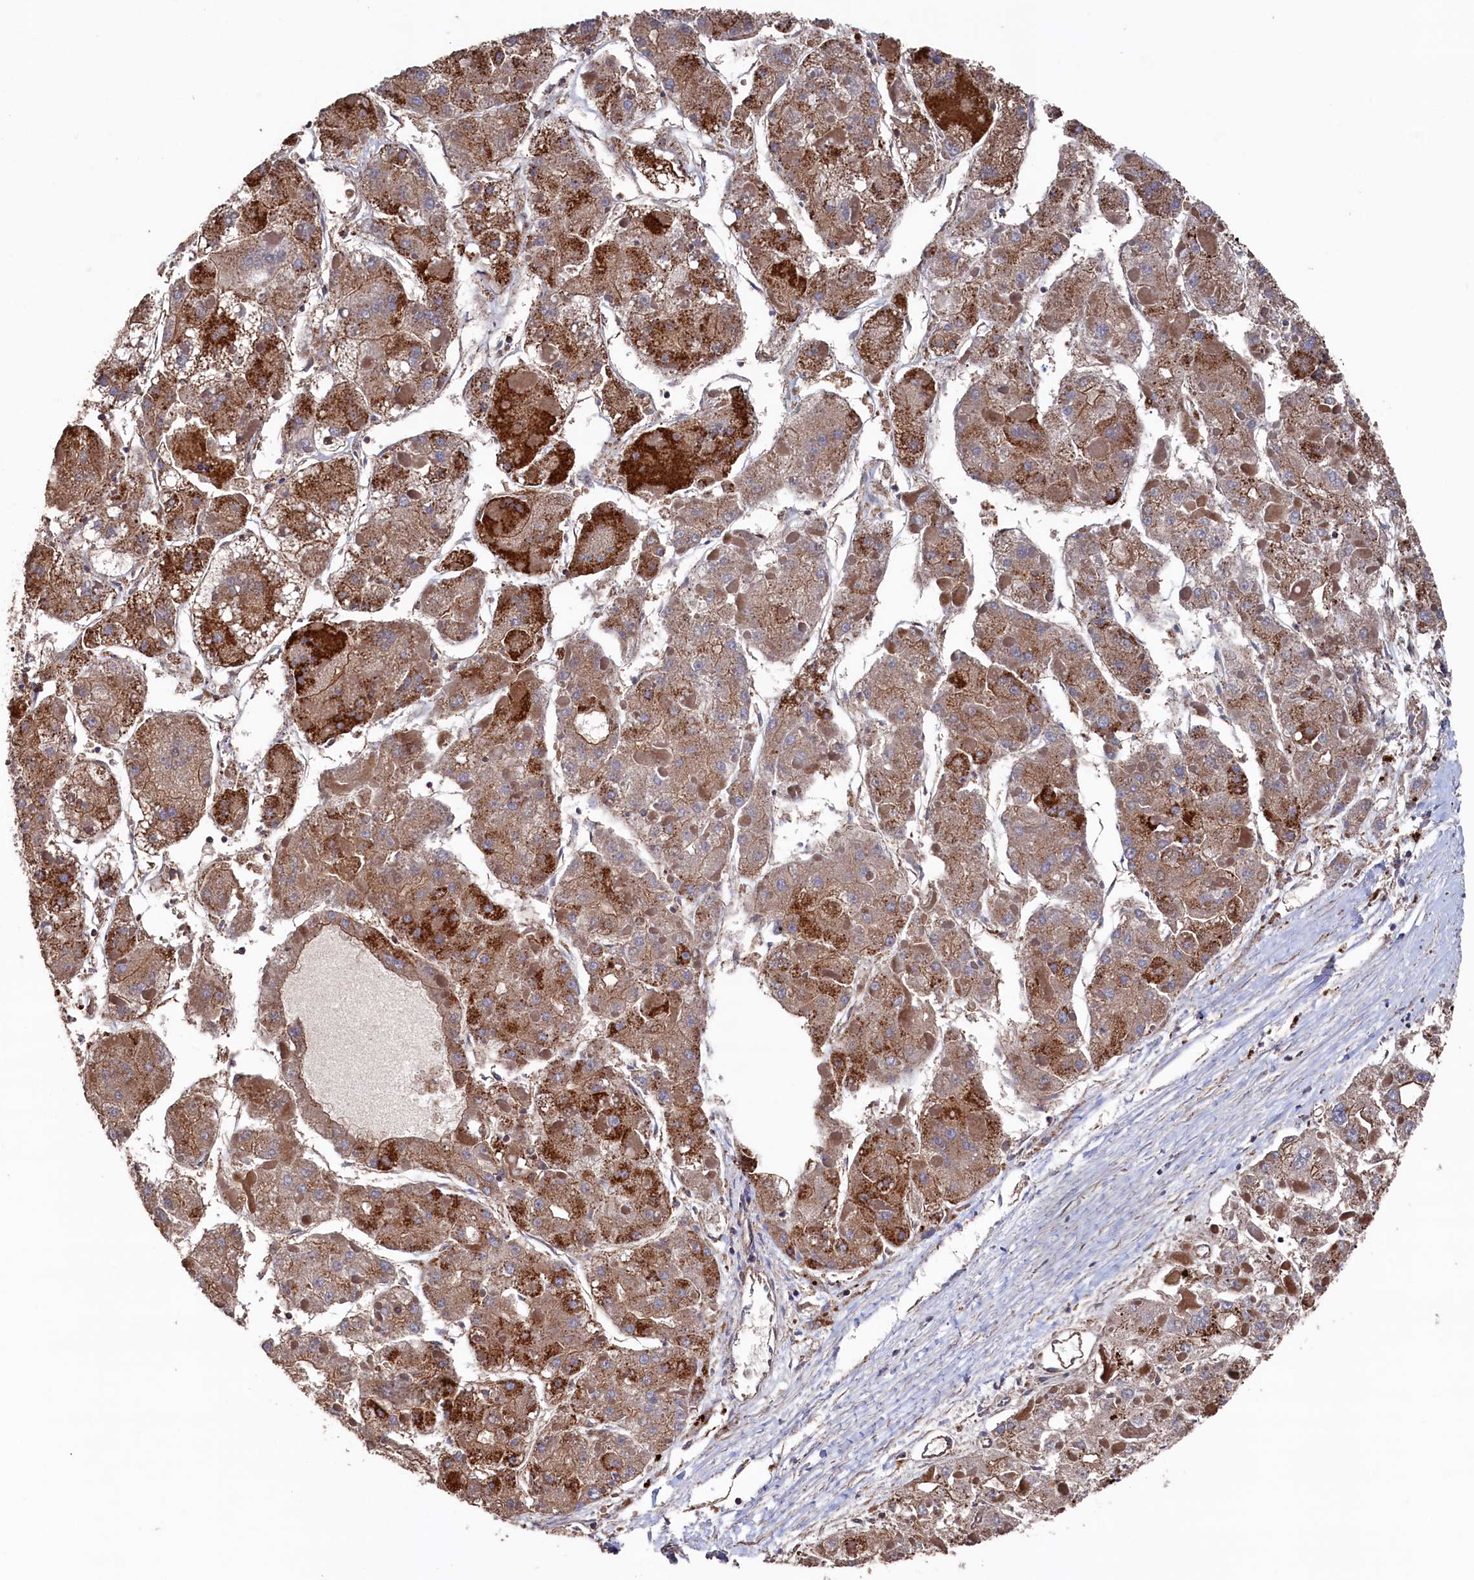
{"staining": {"intensity": "moderate", "quantity": ">75%", "location": "cytoplasmic/membranous"}, "tissue": "liver cancer", "cell_type": "Tumor cells", "image_type": "cancer", "snomed": [{"axis": "morphology", "description": "Carcinoma, Hepatocellular, NOS"}, {"axis": "topography", "description": "Liver"}], "caption": "High-power microscopy captured an IHC histopathology image of liver cancer (hepatocellular carcinoma), revealing moderate cytoplasmic/membranous staining in approximately >75% of tumor cells.", "gene": "PRRC1", "patient": {"sex": "female", "age": 73}}